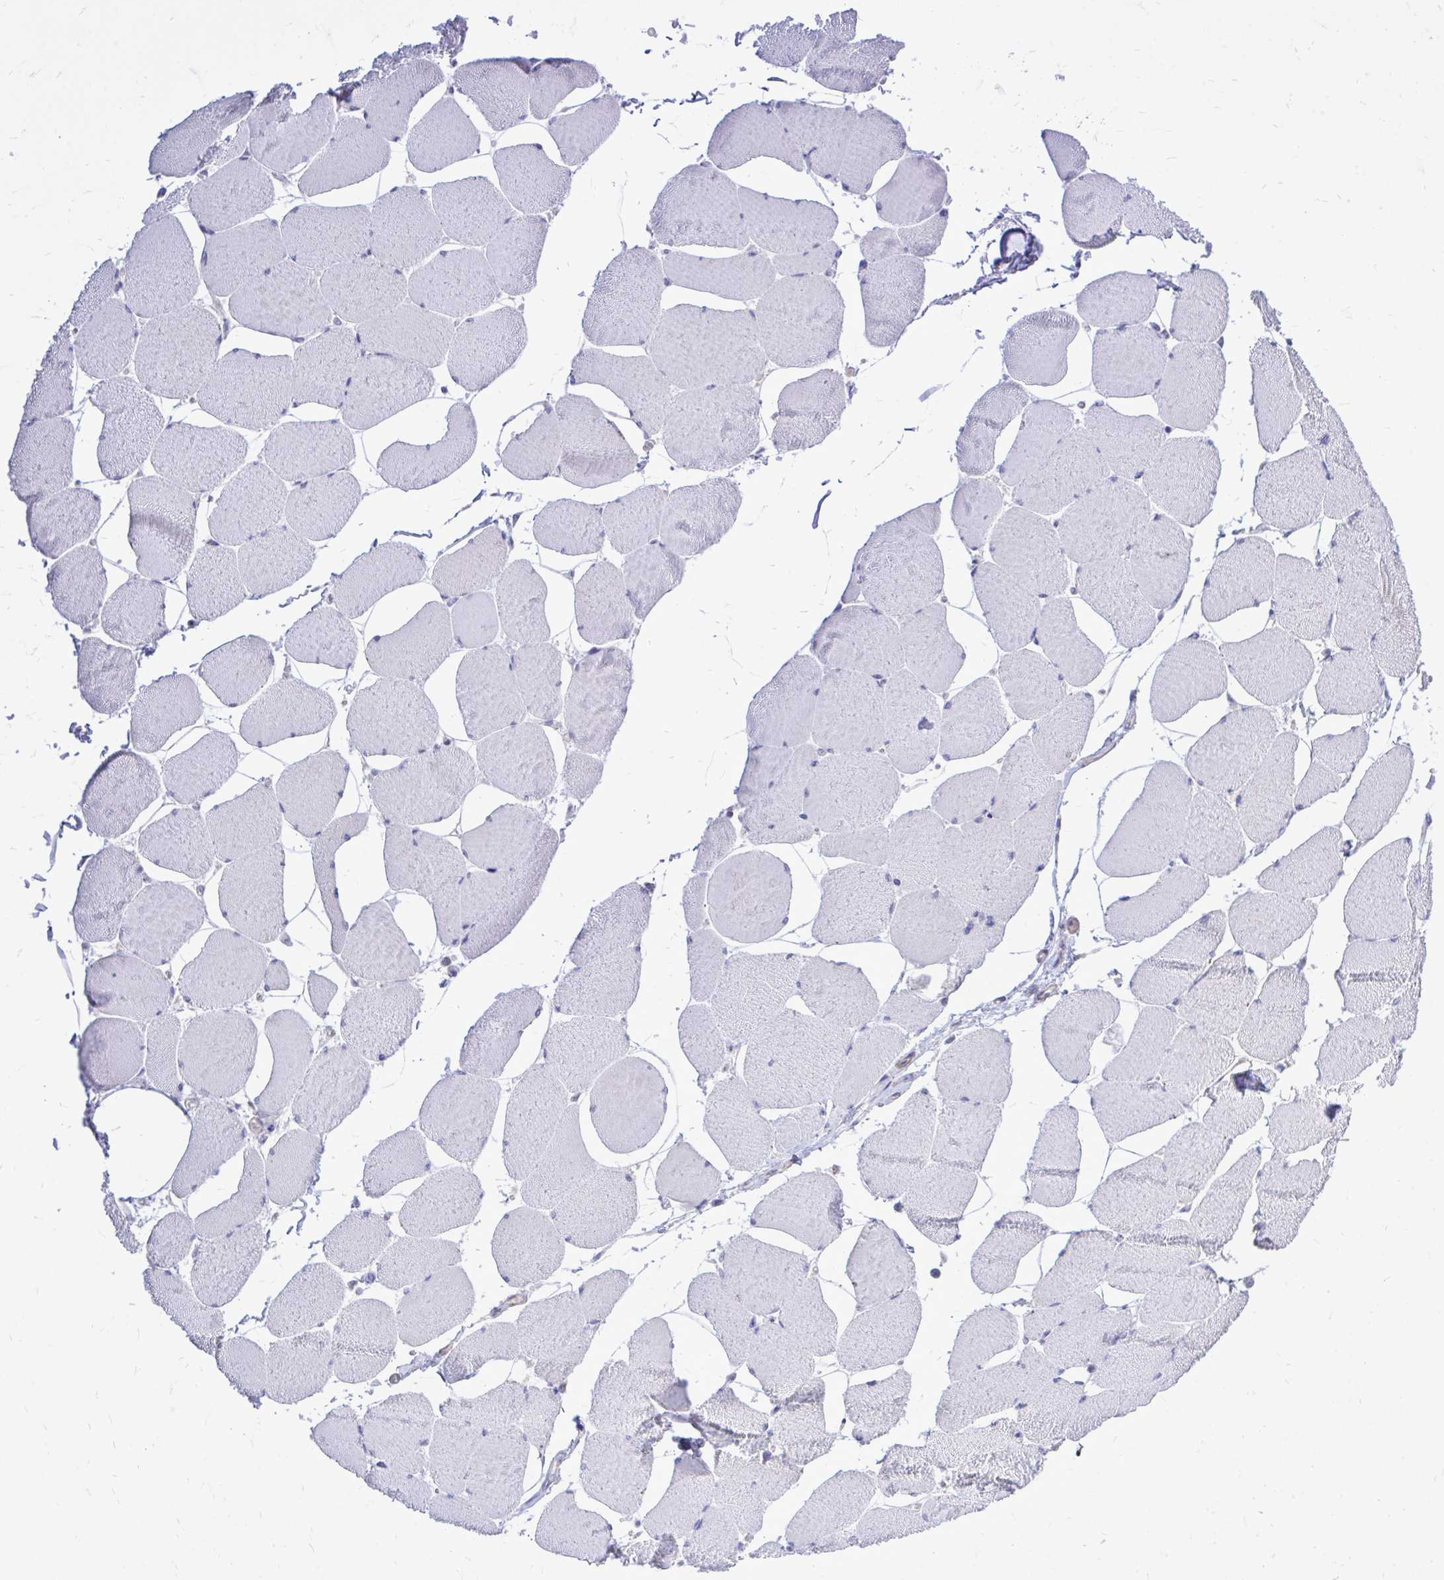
{"staining": {"intensity": "negative", "quantity": "none", "location": "none"}, "tissue": "skeletal muscle", "cell_type": "Myocytes", "image_type": "normal", "snomed": [{"axis": "morphology", "description": "Normal tissue, NOS"}, {"axis": "topography", "description": "Skeletal muscle"}], "caption": "Immunohistochemical staining of benign human skeletal muscle exhibits no significant positivity in myocytes. (Immunohistochemistry, brightfield microscopy, high magnification).", "gene": "ZBTB25", "patient": {"sex": "female", "age": 75}}